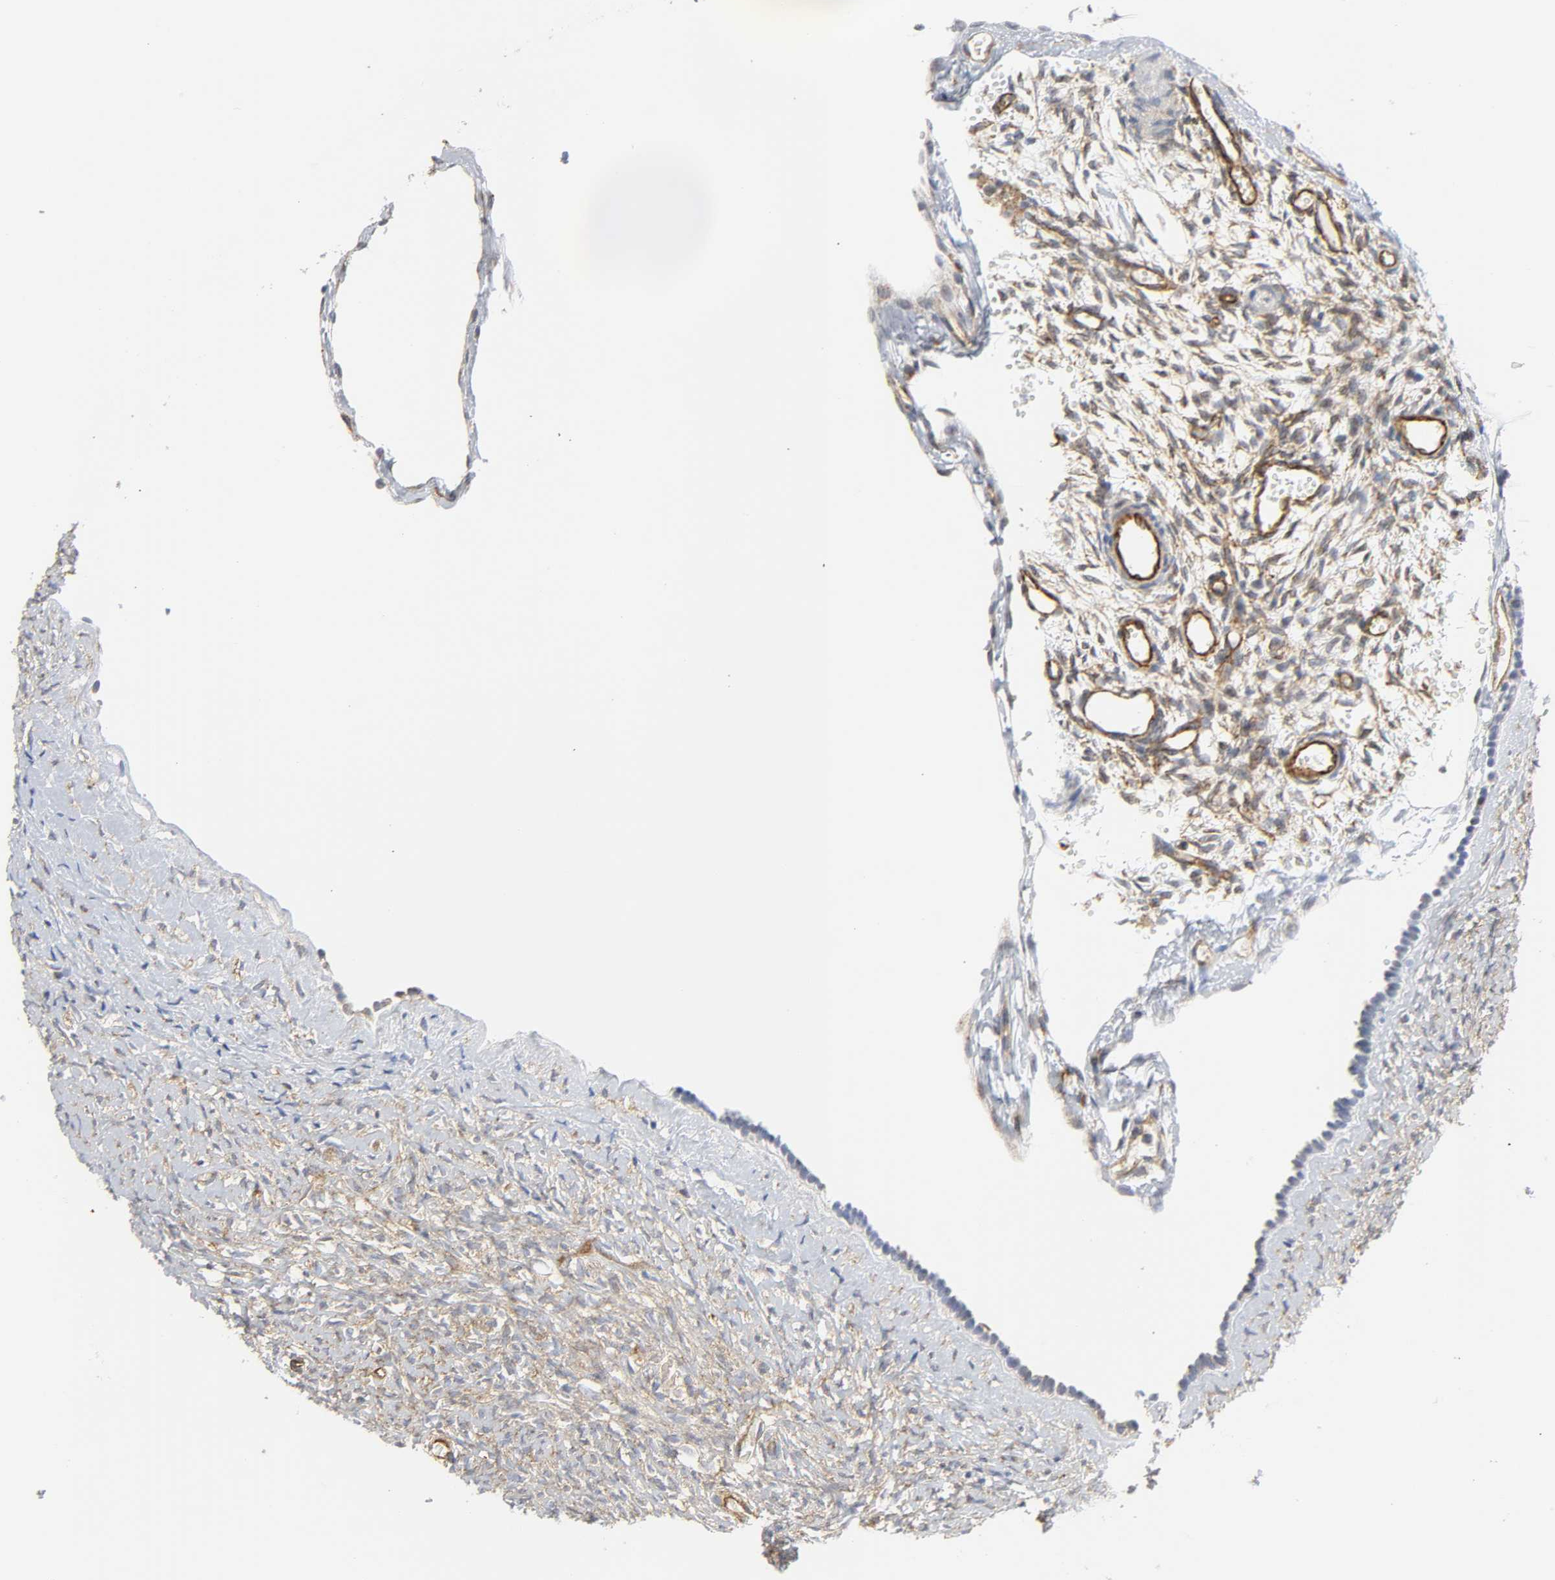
{"staining": {"intensity": "weak", "quantity": "25%-75%", "location": "cytoplasmic/membranous"}, "tissue": "ovary", "cell_type": "Ovarian stroma cells", "image_type": "normal", "snomed": [{"axis": "morphology", "description": "Normal tissue, NOS"}, {"axis": "topography", "description": "Ovary"}], "caption": "This photomicrograph reveals immunohistochemistry staining of benign human ovary, with low weak cytoplasmic/membranous positivity in about 25%-75% of ovarian stroma cells.", "gene": "DOCK1", "patient": {"sex": "female", "age": 35}}